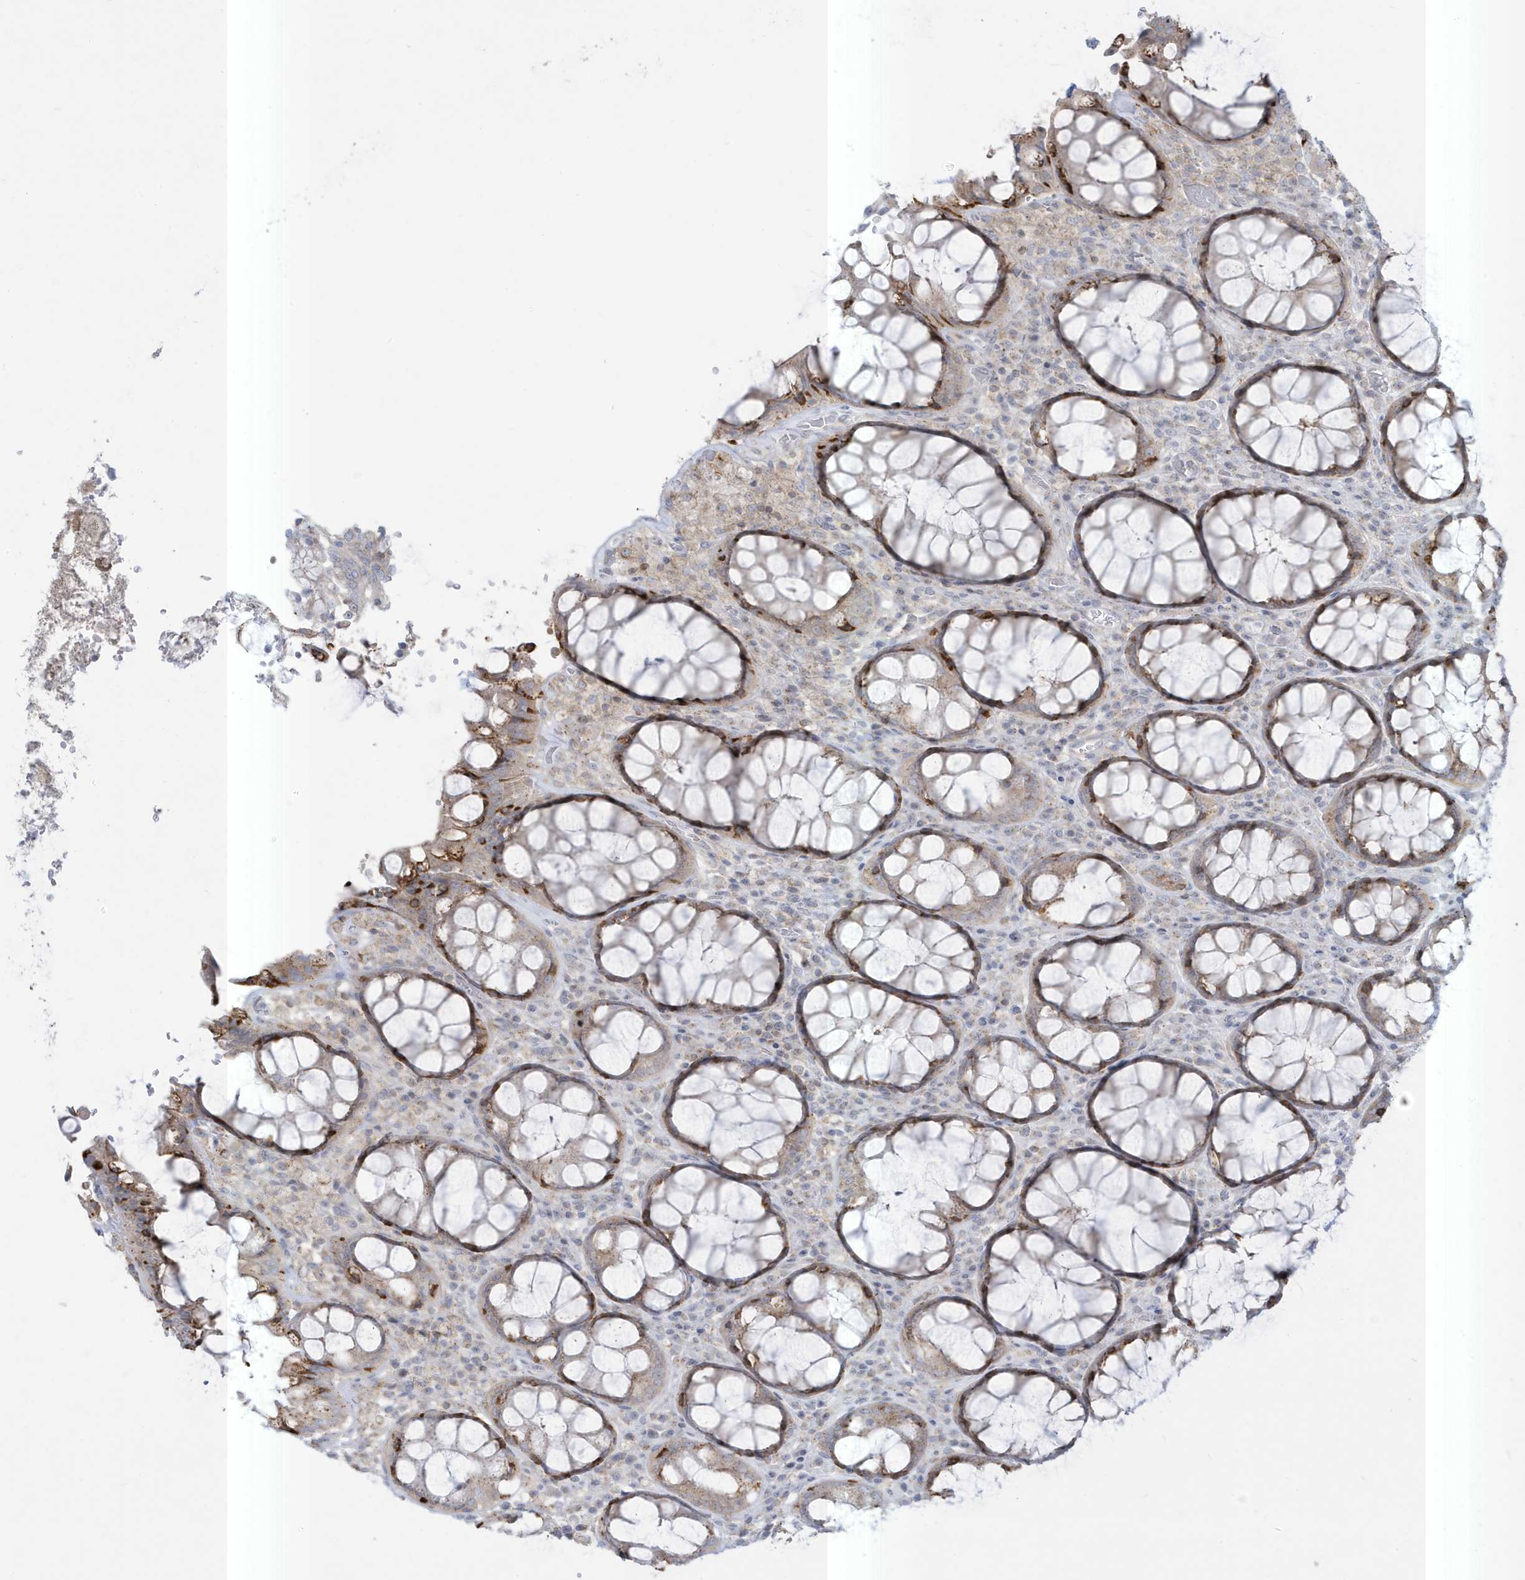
{"staining": {"intensity": "strong", "quantity": "25%-75%", "location": "cytoplasmic/membranous"}, "tissue": "rectum", "cell_type": "Glandular cells", "image_type": "normal", "snomed": [{"axis": "morphology", "description": "Normal tissue, NOS"}, {"axis": "topography", "description": "Rectum"}], "caption": "Approximately 25%-75% of glandular cells in benign human rectum reveal strong cytoplasmic/membranous protein expression as visualized by brown immunohistochemical staining.", "gene": "SLAMF9", "patient": {"sex": "male", "age": 64}}